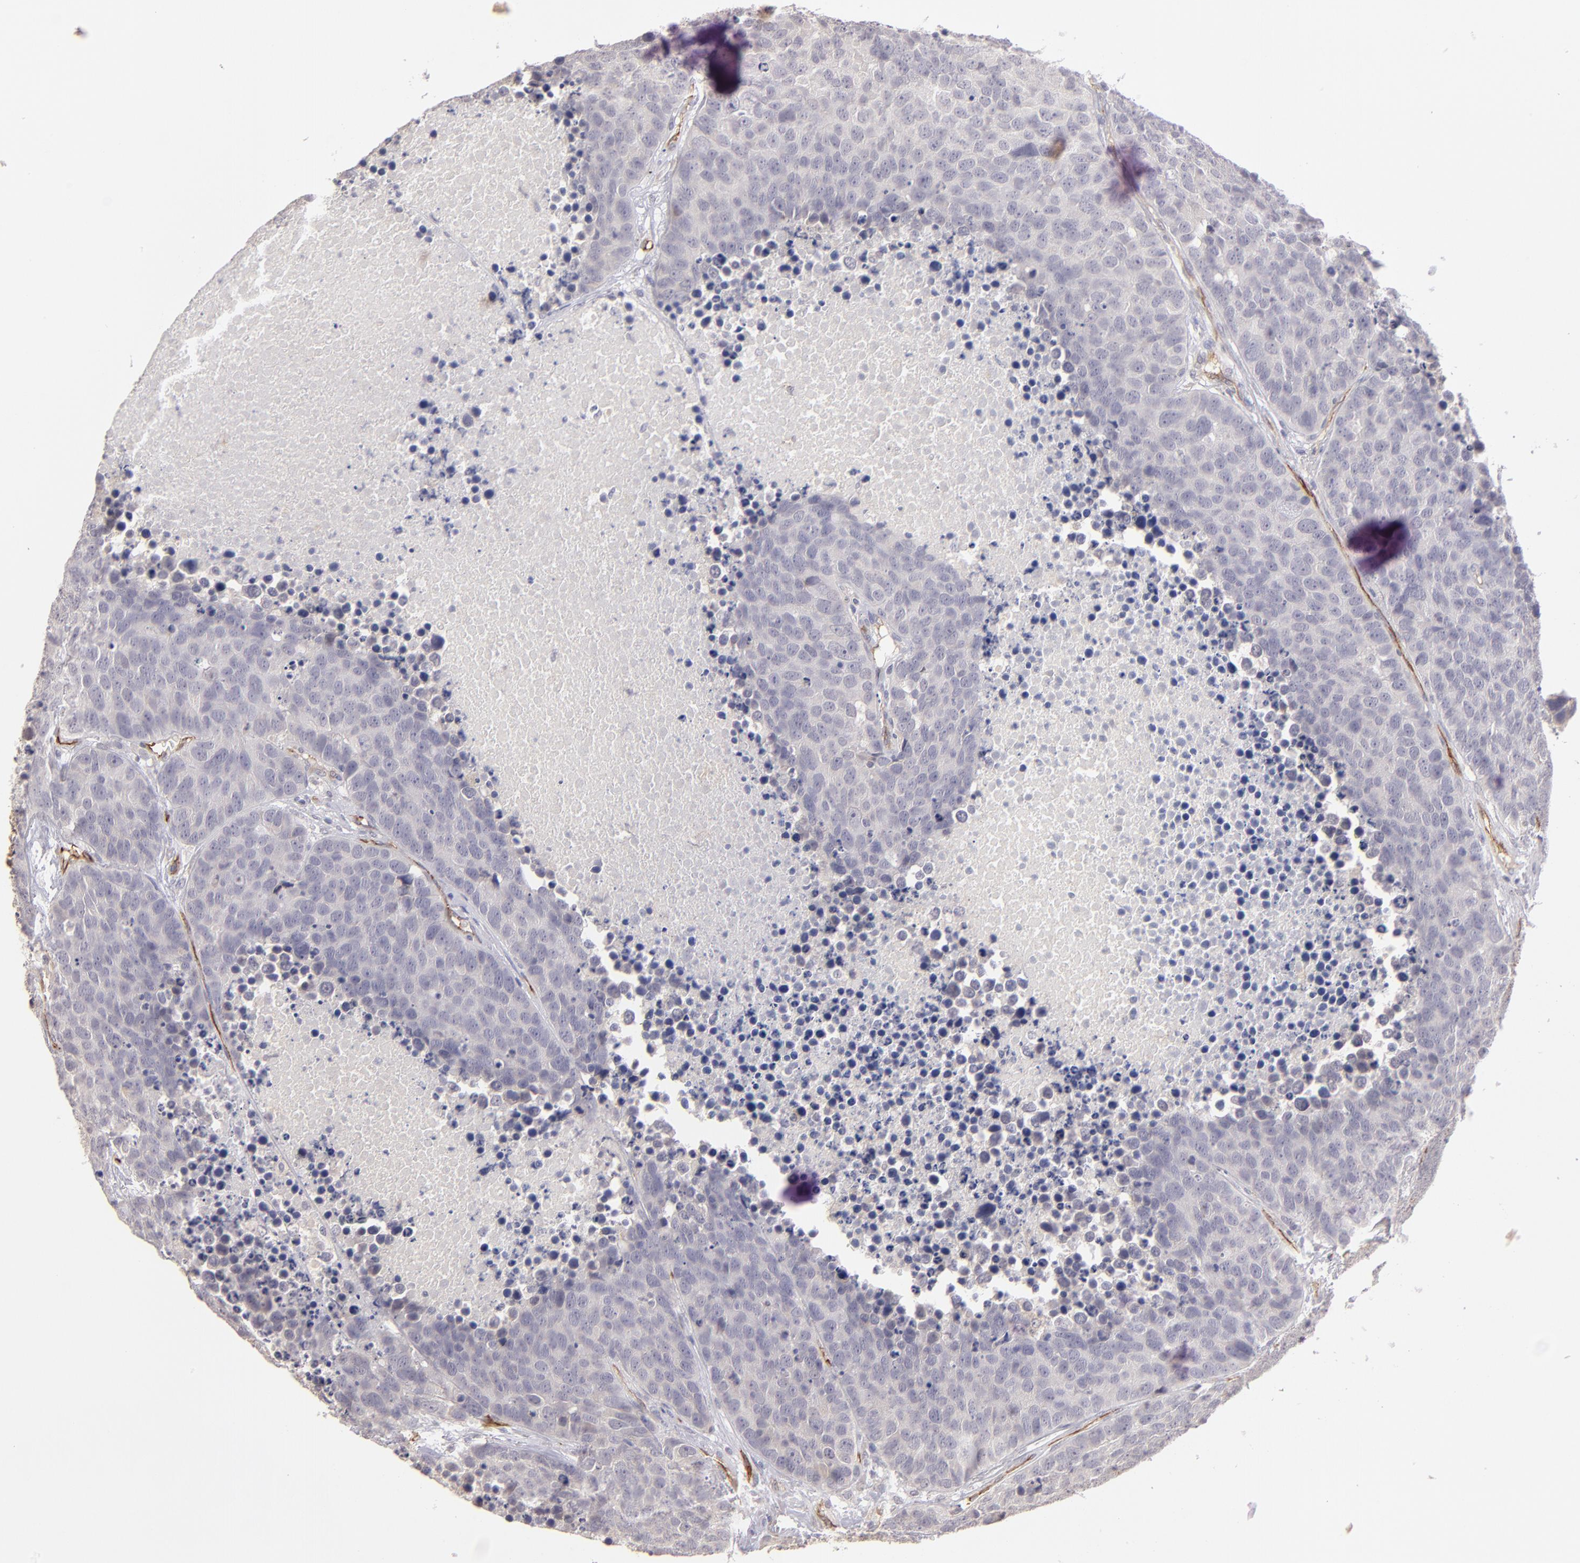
{"staining": {"intensity": "negative", "quantity": "none", "location": "none"}, "tissue": "carcinoid", "cell_type": "Tumor cells", "image_type": "cancer", "snomed": [{"axis": "morphology", "description": "Carcinoid, malignant, NOS"}, {"axis": "topography", "description": "Lung"}], "caption": "This is an IHC image of carcinoid. There is no staining in tumor cells.", "gene": "THBD", "patient": {"sex": "male", "age": 60}}